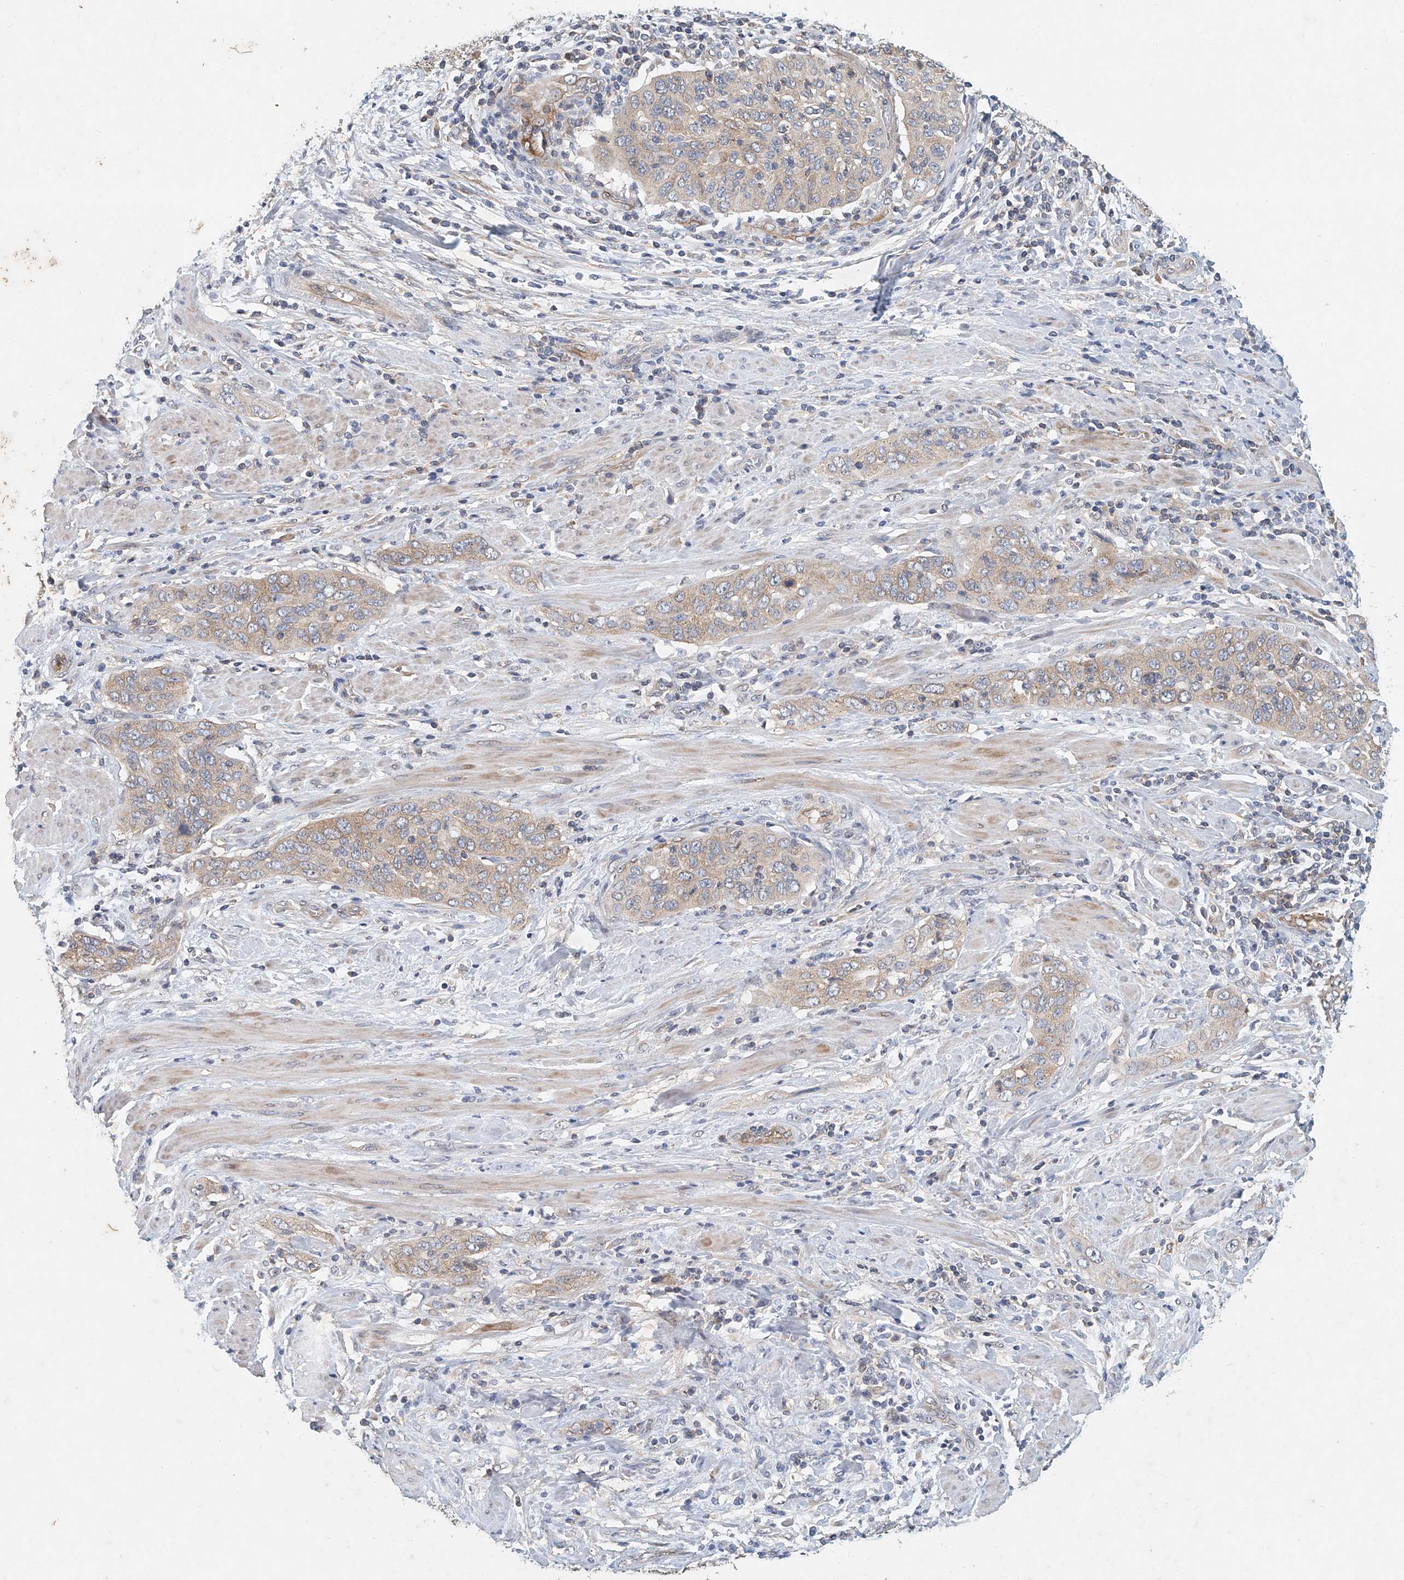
{"staining": {"intensity": "weak", "quantity": ">75%", "location": "cytoplasmic/membranous"}, "tissue": "cervical cancer", "cell_type": "Tumor cells", "image_type": "cancer", "snomed": [{"axis": "morphology", "description": "Squamous cell carcinoma, NOS"}, {"axis": "topography", "description": "Cervix"}], "caption": "Protein staining of cervical squamous cell carcinoma tissue demonstrates weak cytoplasmic/membranous expression in about >75% of tumor cells.", "gene": "CARMIL1", "patient": {"sex": "female", "age": 60}}